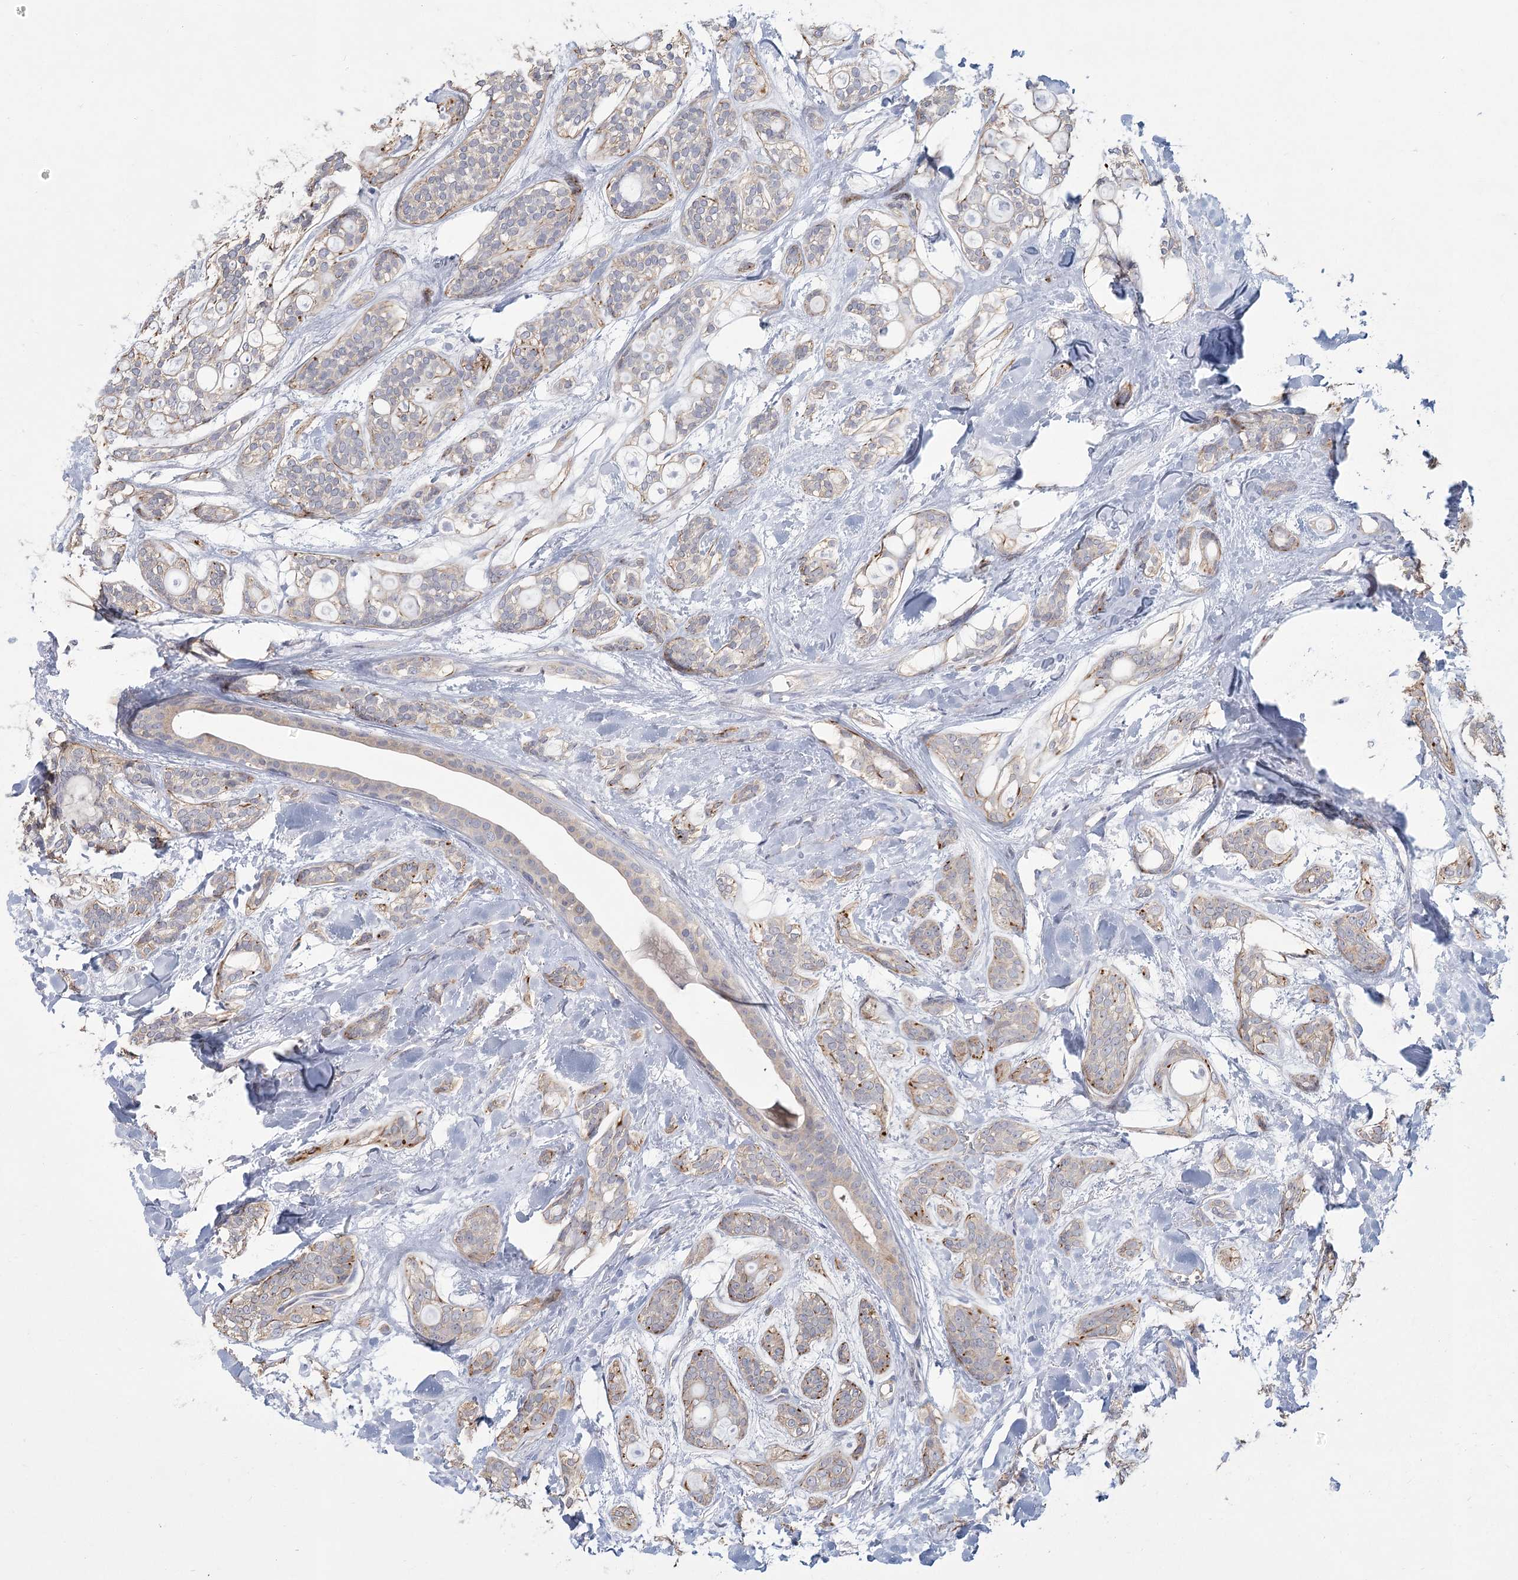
{"staining": {"intensity": "moderate", "quantity": "<25%", "location": "cytoplasmic/membranous"}, "tissue": "head and neck cancer", "cell_type": "Tumor cells", "image_type": "cancer", "snomed": [{"axis": "morphology", "description": "Adenocarcinoma, NOS"}, {"axis": "topography", "description": "Head-Neck"}], "caption": "Protein positivity by immunohistochemistry (IHC) displays moderate cytoplasmic/membranous staining in about <25% of tumor cells in head and neck cancer (adenocarcinoma).", "gene": "CNTLN", "patient": {"sex": "male", "age": 66}}